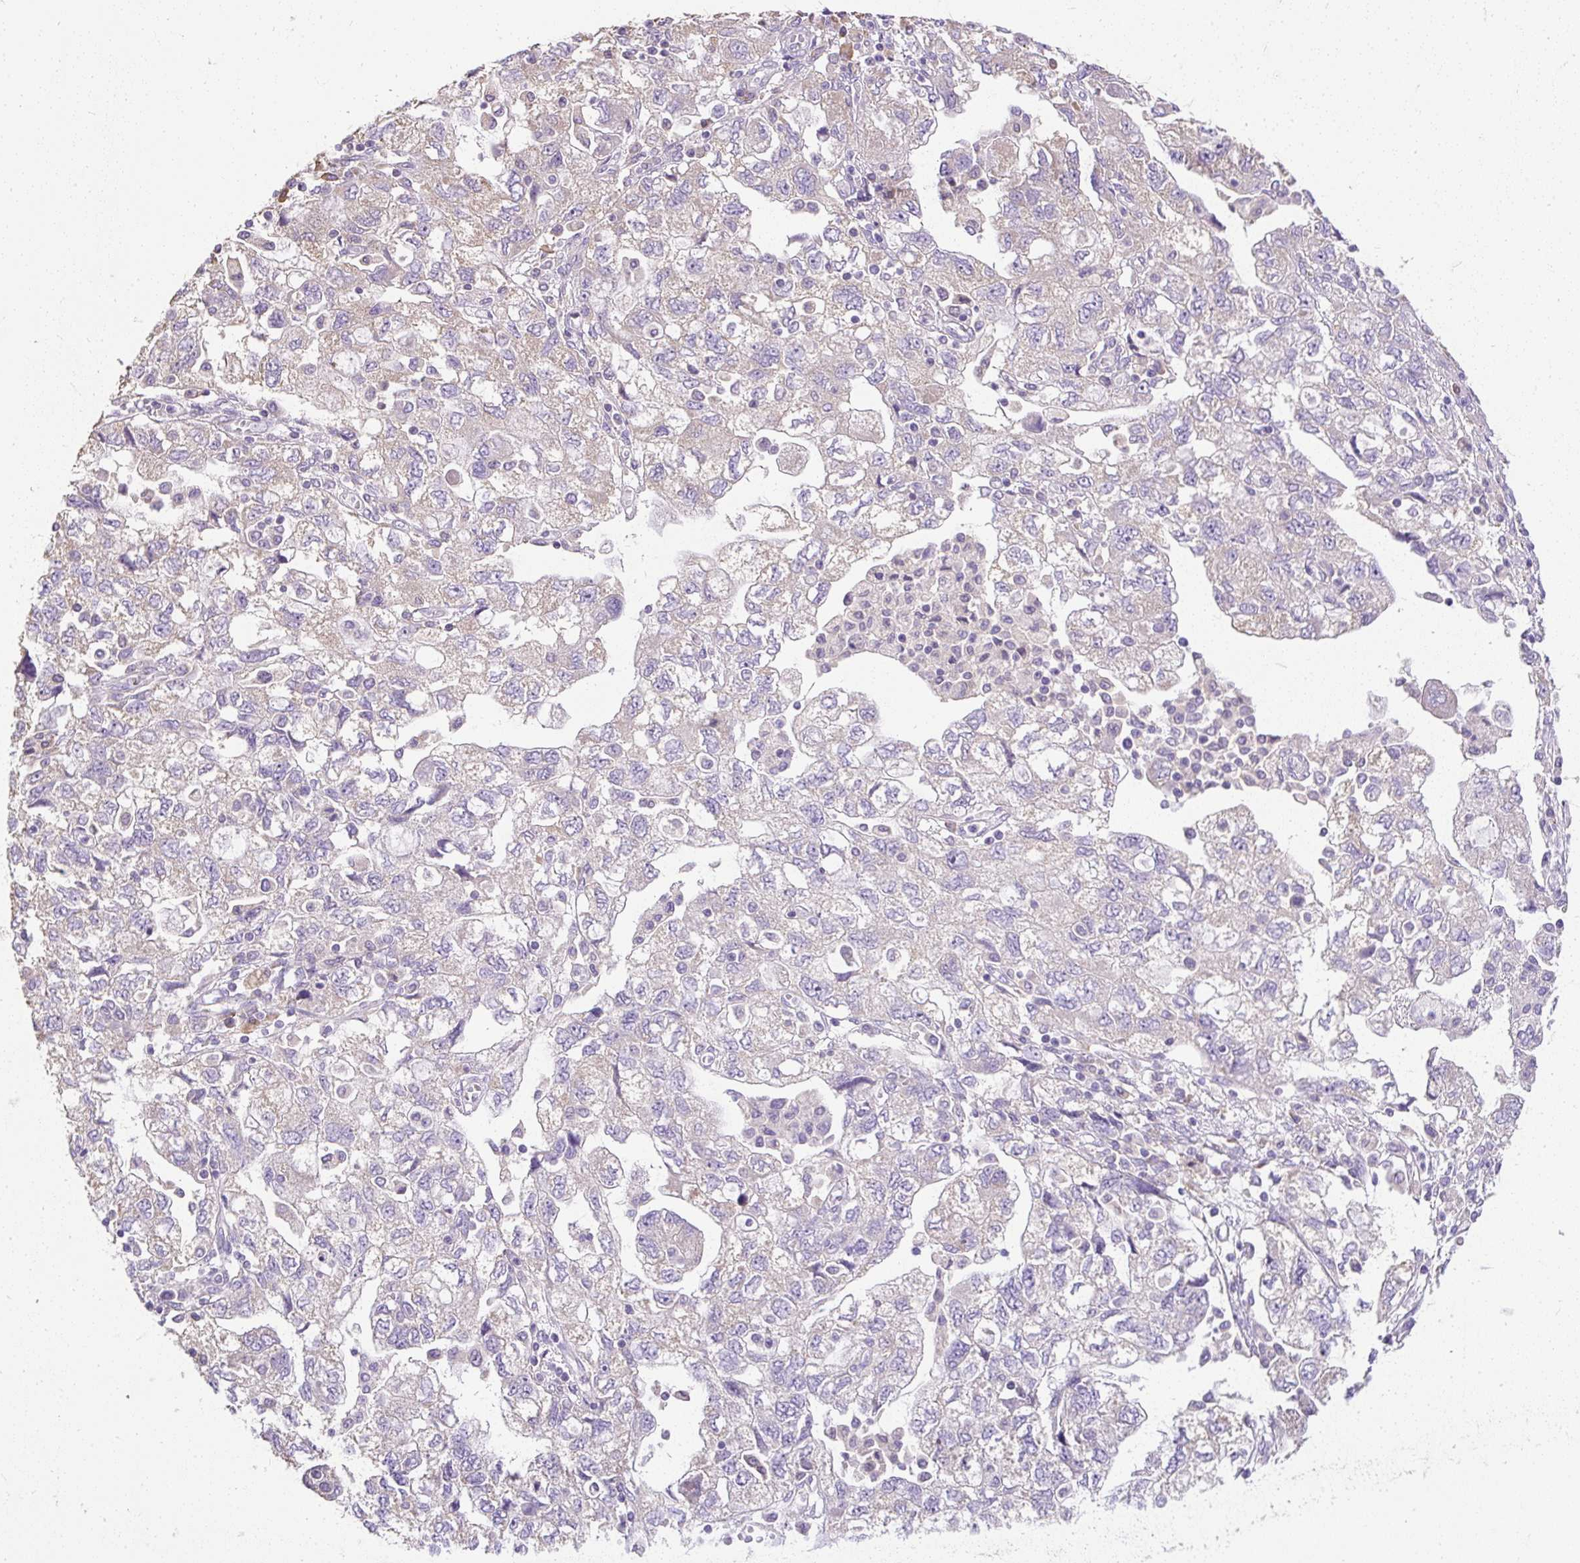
{"staining": {"intensity": "weak", "quantity": "<25%", "location": "cytoplasmic/membranous"}, "tissue": "ovarian cancer", "cell_type": "Tumor cells", "image_type": "cancer", "snomed": [{"axis": "morphology", "description": "Carcinoma, NOS"}, {"axis": "morphology", "description": "Cystadenocarcinoma, serous, NOS"}, {"axis": "topography", "description": "Ovary"}], "caption": "Immunohistochemistry (IHC) micrograph of ovarian carcinoma stained for a protein (brown), which reveals no expression in tumor cells. Nuclei are stained in blue.", "gene": "GBX1", "patient": {"sex": "female", "age": 69}}